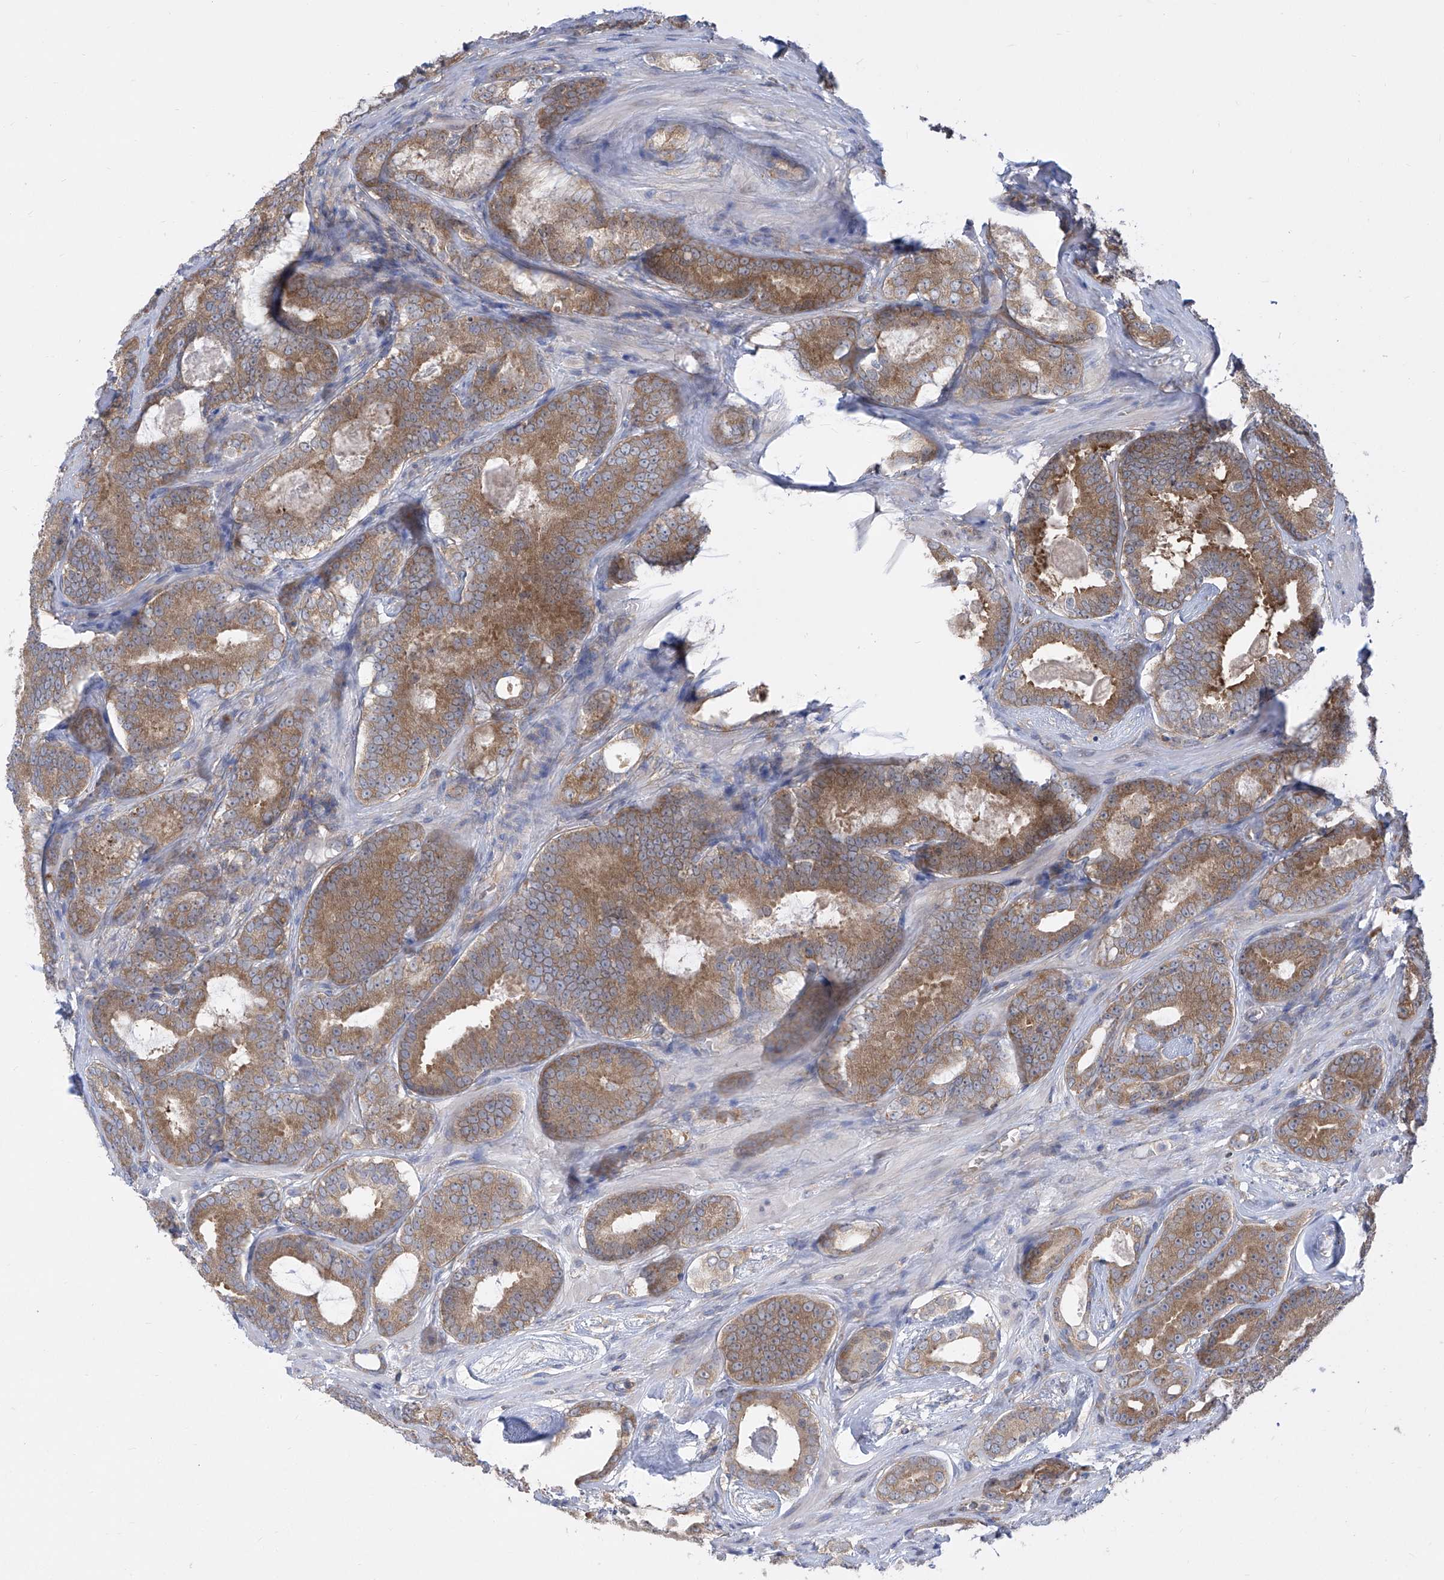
{"staining": {"intensity": "moderate", "quantity": ">75%", "location": "cytoplasmic/membranous"}, "tissue": "prostate cancer", "cell_type": "Tumor cells", "image_type": "cancer", "snomed": [{"axis": "morphology", "description": "Adenocarcinoma, High grade"}, {"axis": "topography", "description": "Prostate"}], "caption": "This micrograph reveals prostate adenocarcinoma (high-grade) stained with immunohistochemistry to label a protein in brown. The cytoplasmic/membranous of tumor cells show moderate positivity for the protein. Nuclei are counter-stained blue.", "gene": "EIF3M", "patient": {"sex": "male", "age": 66}}